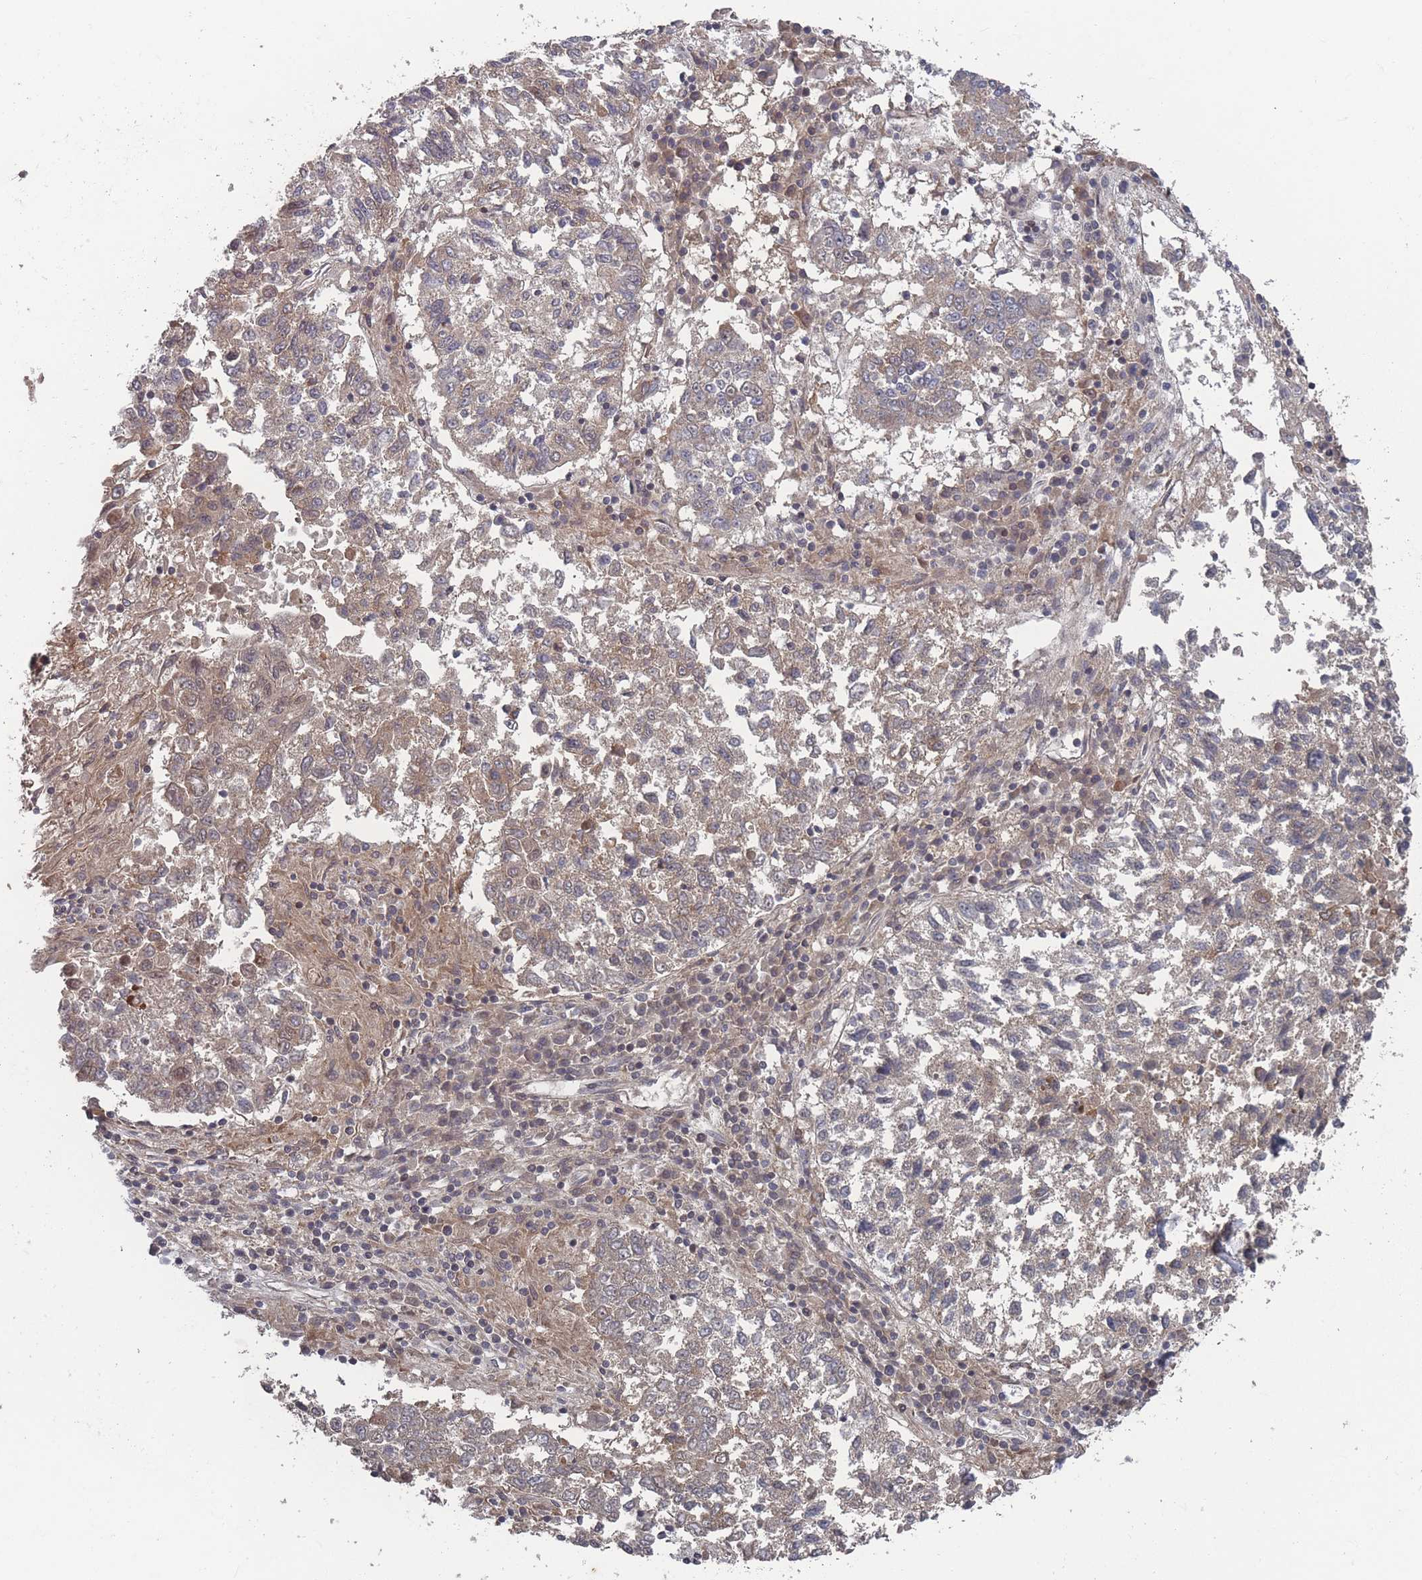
{"staining": {"intensity": "weak", "quantity": "25%-75%", "location": "cytoplasmic/membranous"}, "tissue": "lung cancer", "cell_type": "Tumor cells", "image_type": "cancer", "snomed": [{"axis": "morphology", "description": "Squamous cell carcinoma, NOS"}, {"axis": "topography", "description": "Lung"}], "caption": "Immunohistochemical staining of human lung squamous cell carcinoma reveals low levels of weak cytoplasmic/membranous expression in approximately 25%-75% of tumor cells. The staining was performed using DAB, with brown indicating positive protein expression. Nuclei are stained blue with hematoxylin.", "gene": "TBC1D25", "patient": {"sex": "male", "age": 73}}